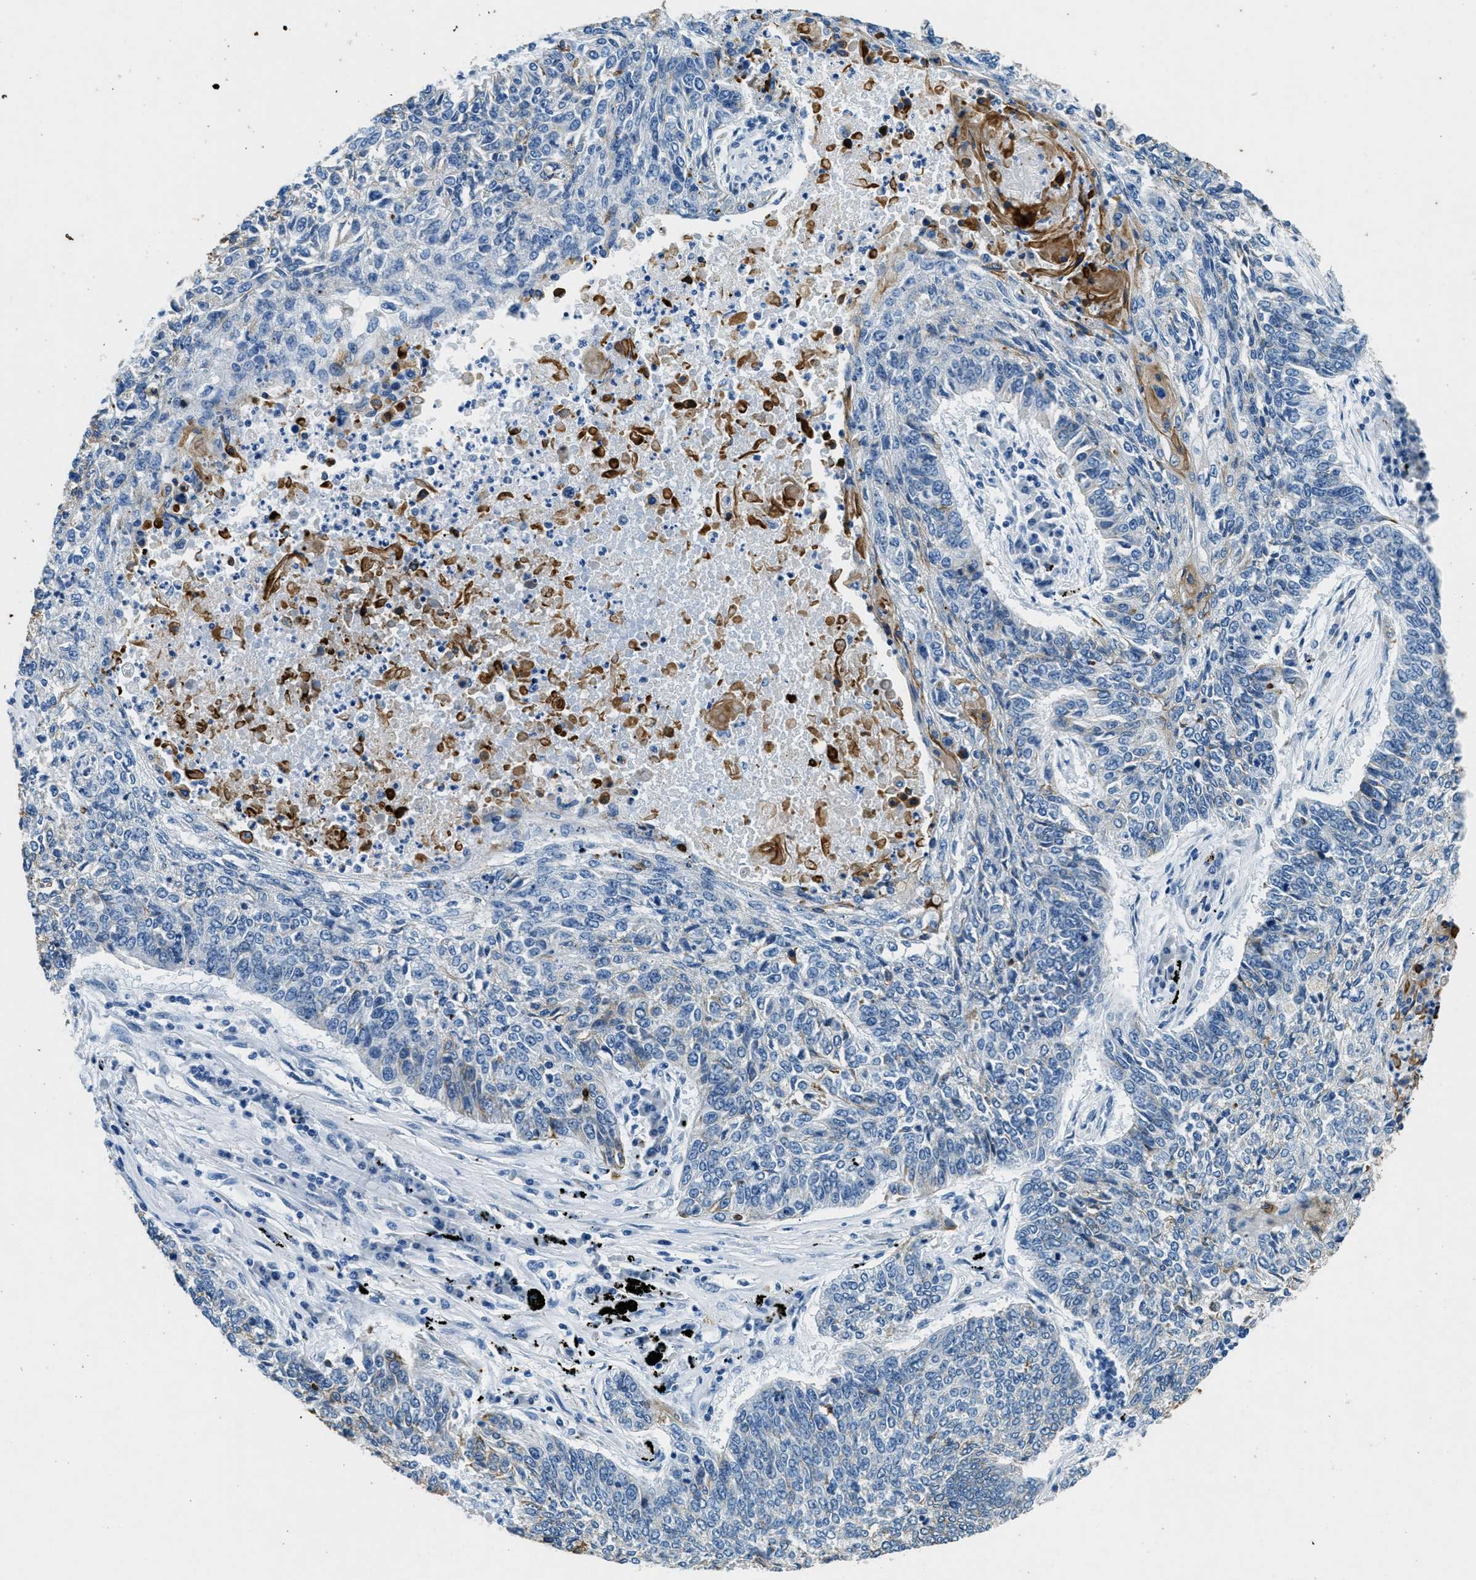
{"staining": {"intensity": "weak", "quantity": "<25%", "location": "cytoplasmic/membranous"}, "tissue": "lung cancer", "cell_type": "Tumor cells", "image_type": "cancer", "snomed": [{"axis": "morphology", "description": "Normal tissue, NOS"}, {"axis": "morphology", "description": "Squamous cell carcinoma, NOS"}, {"axis": "topography", "description": "Cartilage tissue"}, {"axis": "topography", "description": "Bronchus"}, {"axis": "topography", "description": "Lung"}], "caption": "This is an immunohistochemistry histopathology image of human lung cancer (squamous cell carcinoma). There is no positivity in tumor cells.", "gene": "CFAP20", "patient": {"sex": "female", "age": 49}}